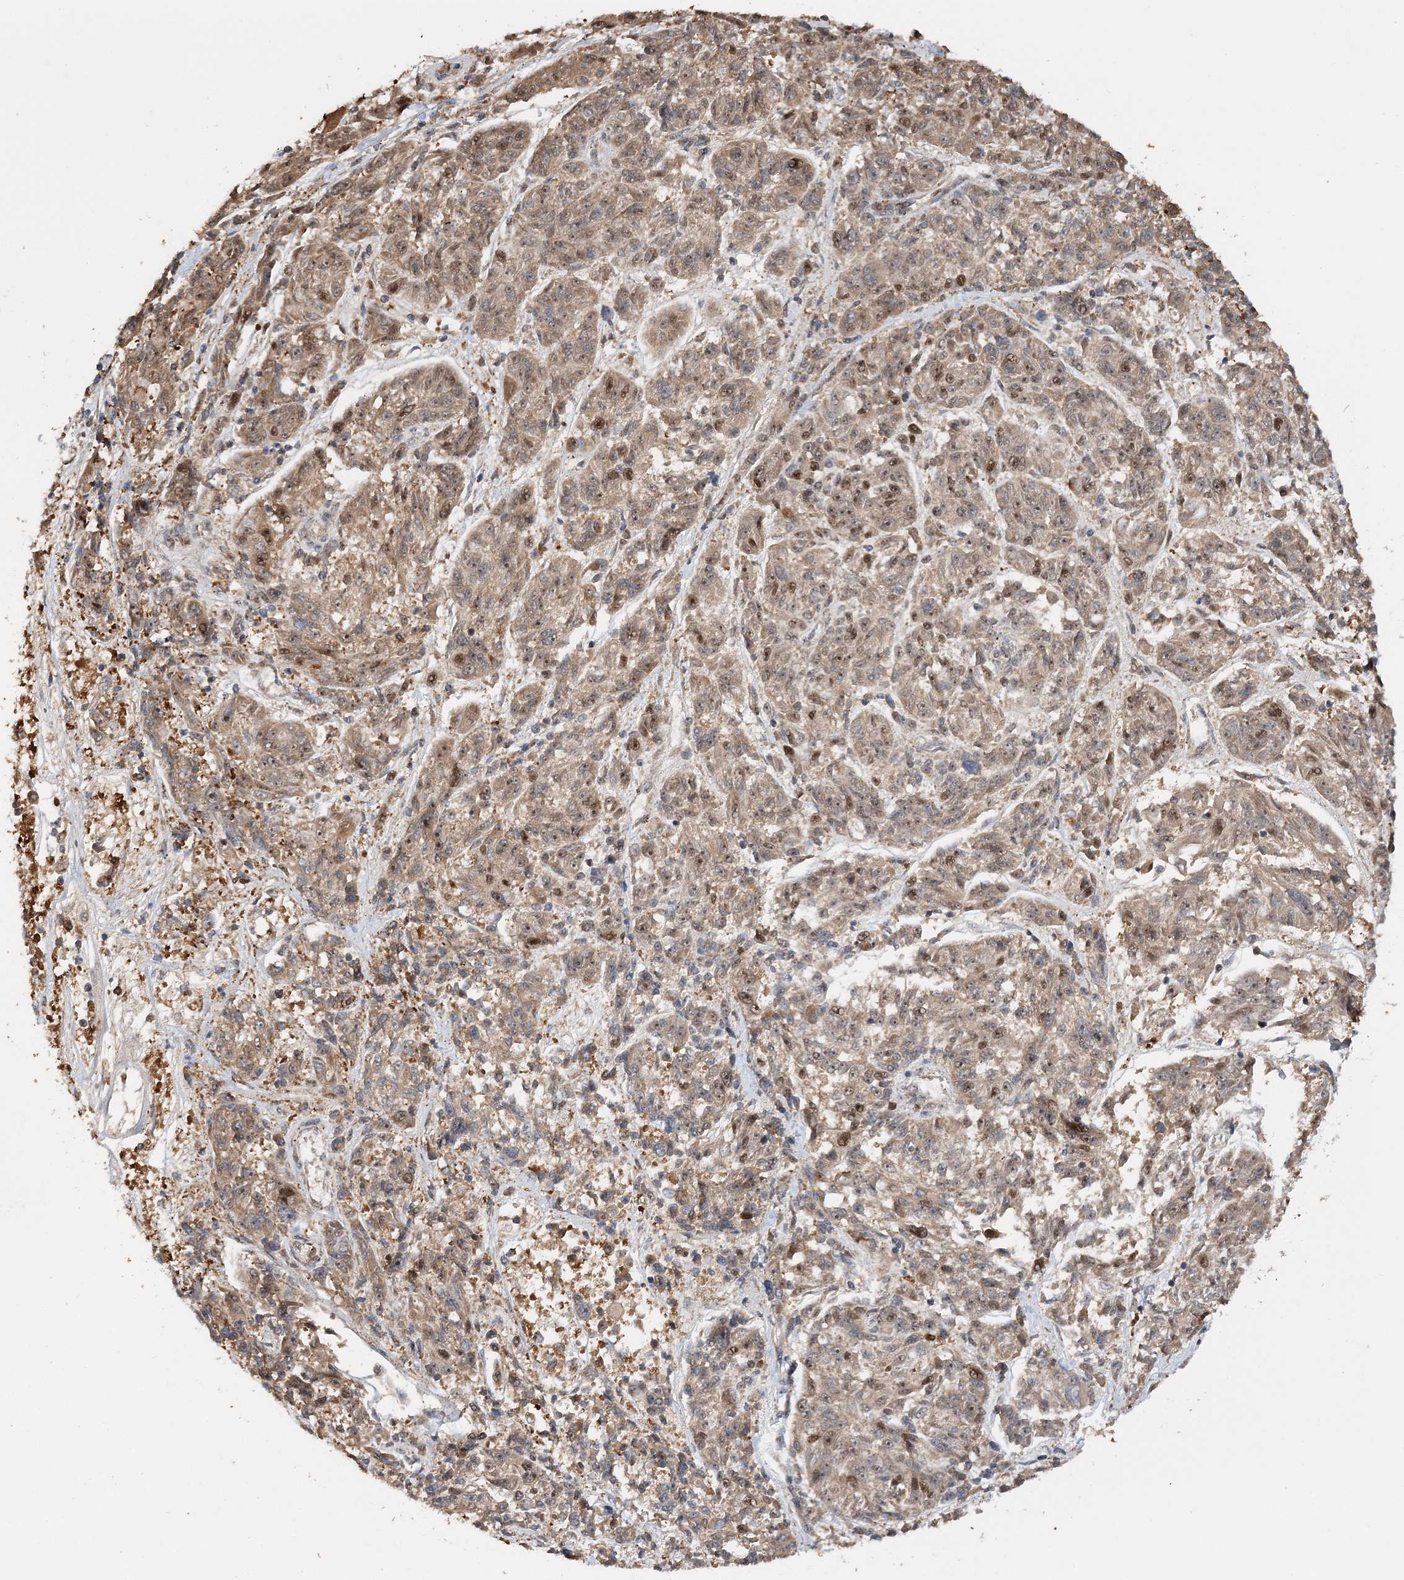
{"staining": {"intensity": "moderate", "quantity": "25%-75%", "location": "cytoplasmic/membranous,nuclear"}, "tissue": "melanoma", "cell_type": "Tumor cells", "image_type": "cancer", "snomed": [{"axis": "morphology", "description": "Malignant melanoma, NOS"}, {"axis": "topography", "description": "Skin"}], "caption": "Protein staining of melanoma tissue exhibits moderate cytoplasmic/membranous and nuclear staining in about 25%-75% of tumor cells.", "gene": "KIF4A", "patient": {"sex": "male", "age": 53}}